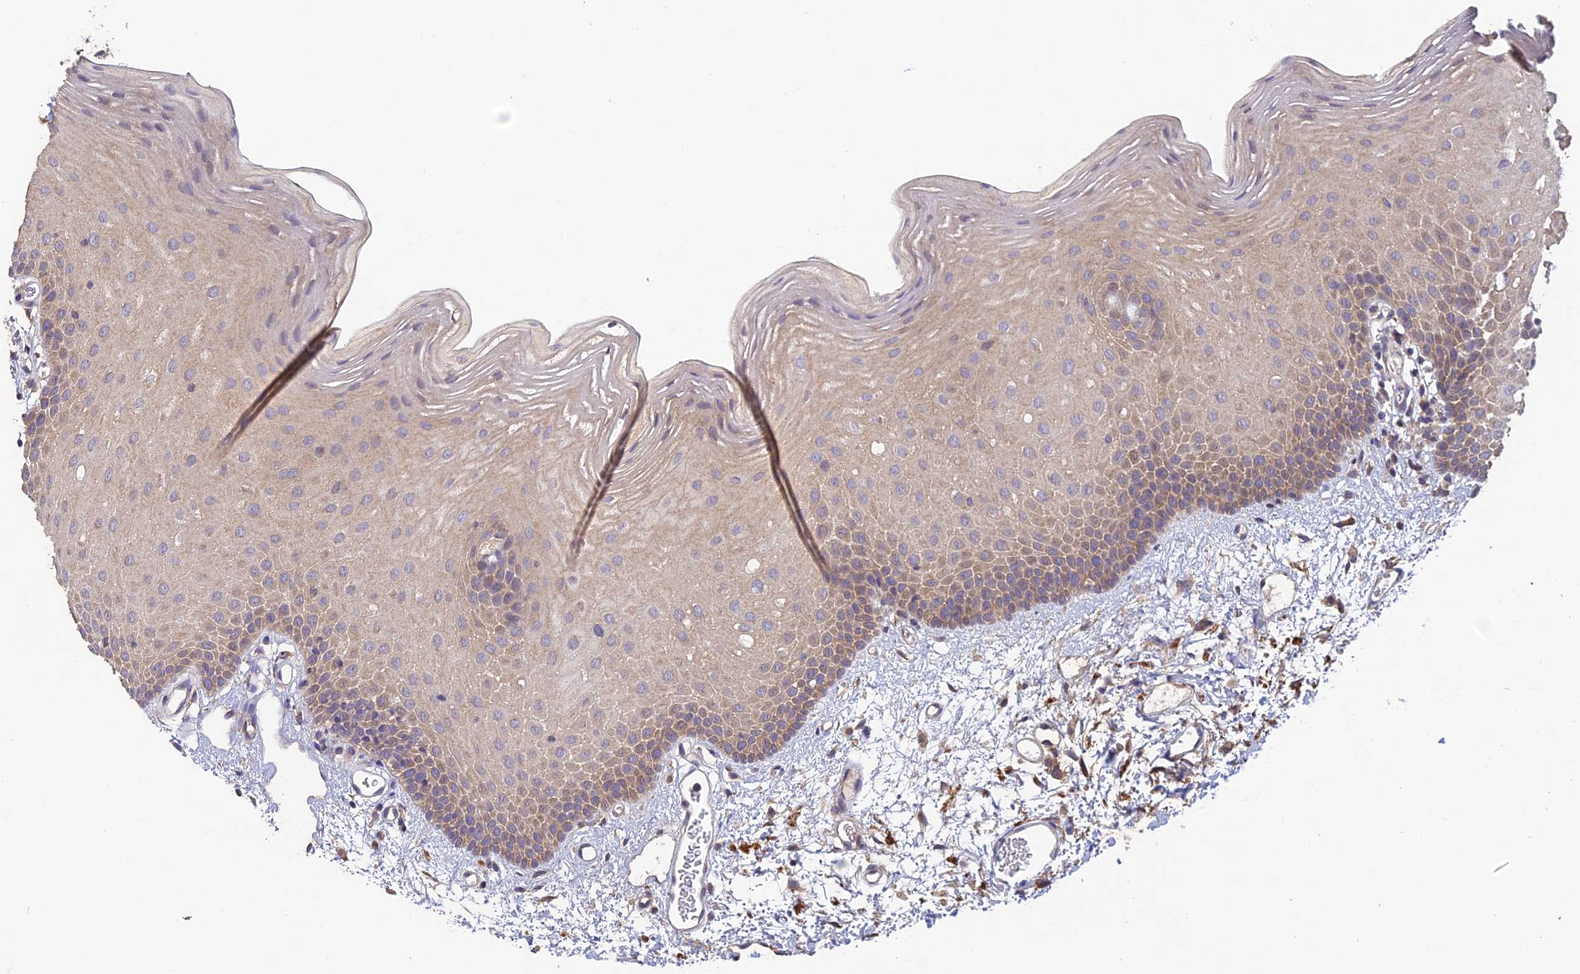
{"staining": {"intensity": "weak", "quantity": ">75%", "location": "cytoplasmic/membranous"}, "tissue": "oral mucosa", "cell_type": "Squamous epithelial cells", "image_type": "normal", "snomed": [{"axis": "morphology", "description": "Normal tissue, NOS"}, {"axis": "topography", "description": "Oral tissue"}], "caption": "Protein staining displays weak cytoplasmic/membranous staining in about >75% of squamous epithelial cells in unremarkable oral mucosa. (IHC, brightfield microscopy, high magnification).", "gene": "MRNIP", "patient": {"sex": "female", "age": 70}}